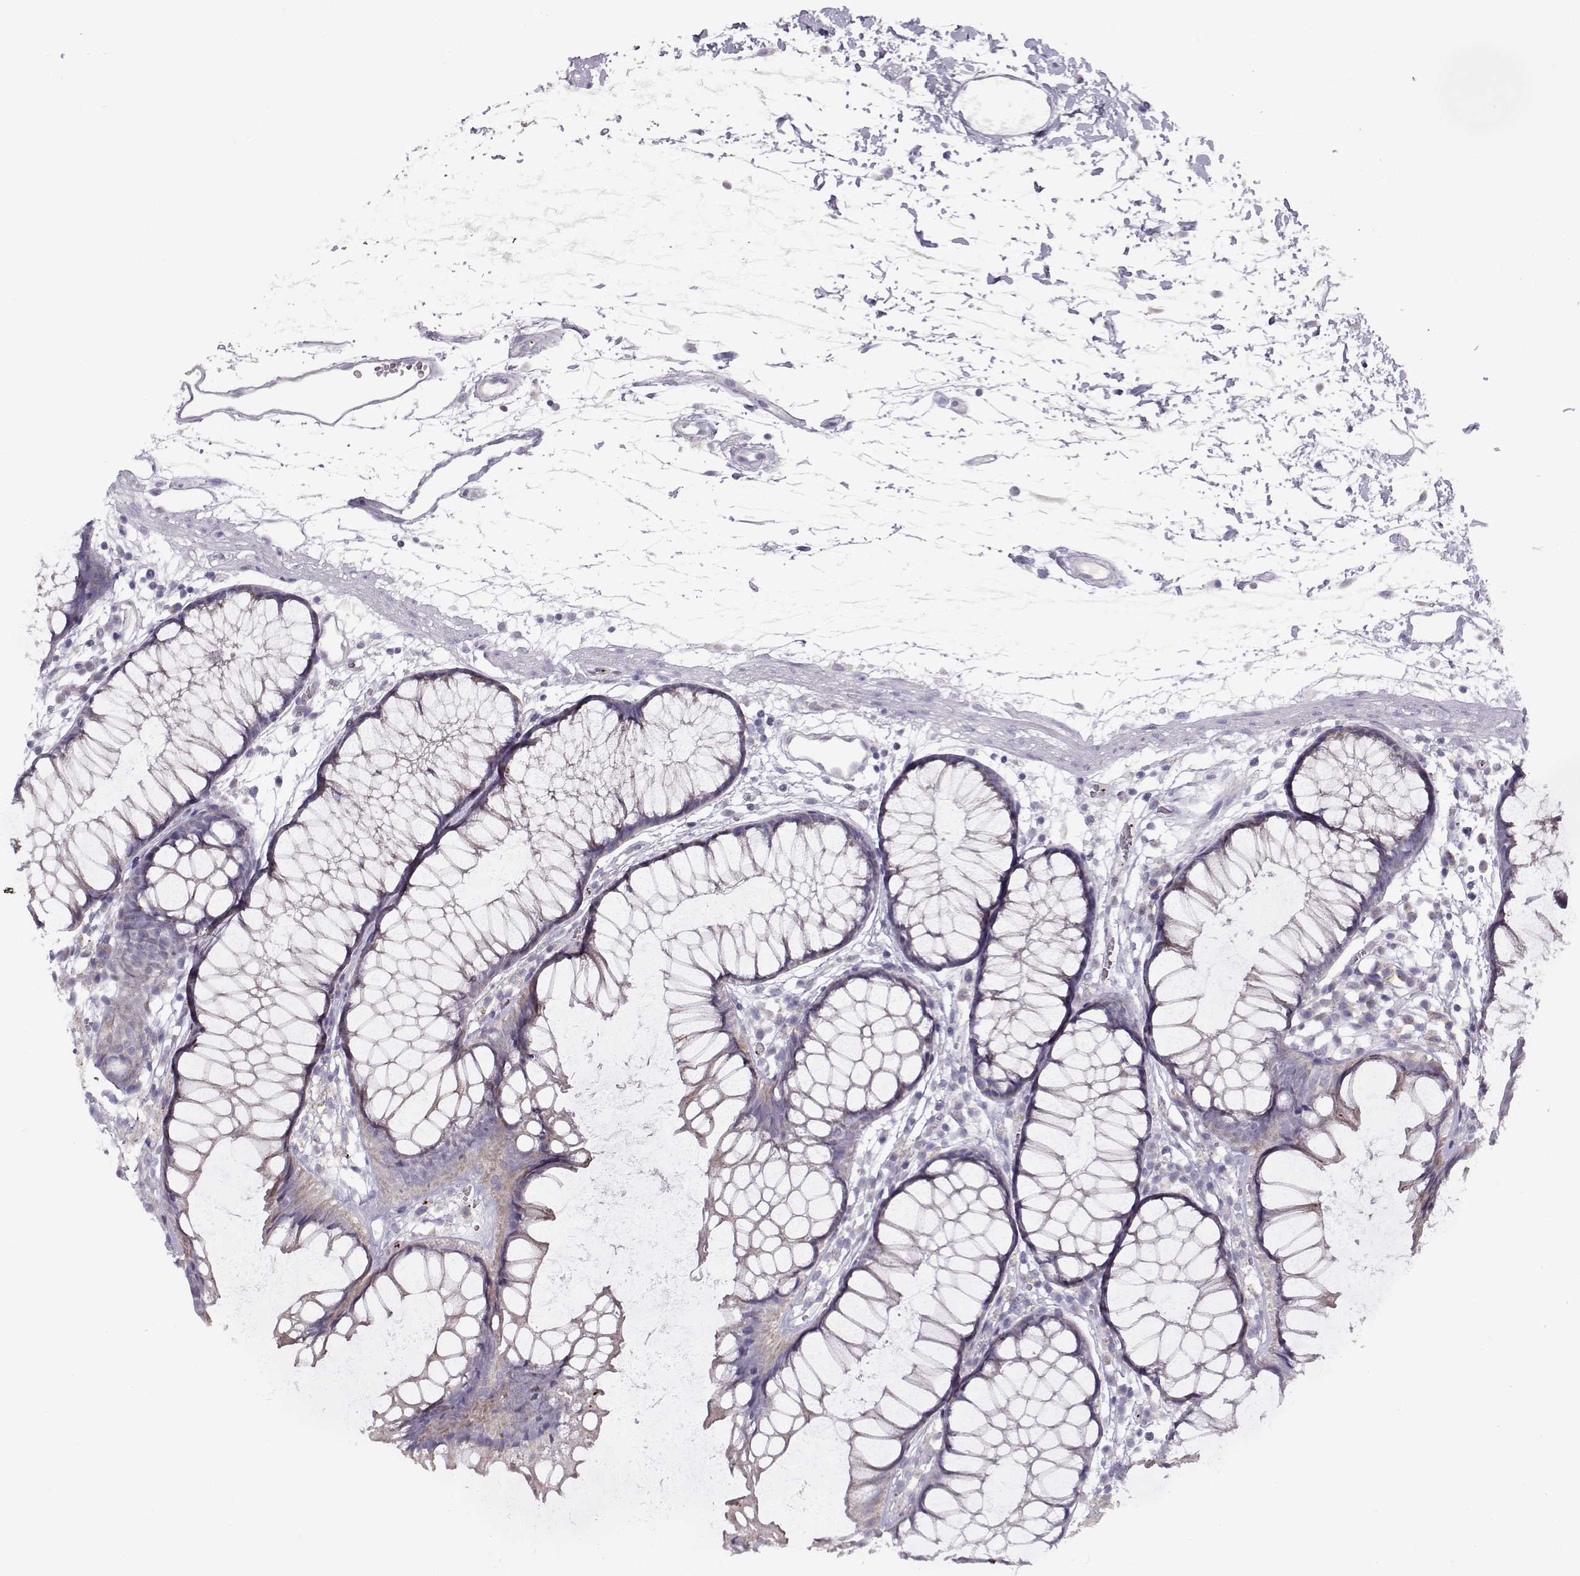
{"staining": {"intensity": "negative", "quantity": "none", "location": "none"}, "tissue": "colon", "cell_type": "Endothelial cells", "image_type": "normal", "snomed": [{"axis": "morphology", "description": "Normal tissue, NOS"}, {"axis": "morphology", "description": "Adenocarcinoma, NOS"}, {"axis": "topography", "description": "Colon"}], "caption": "Immunohistochemistry (IHC) of benign colon demonstrates no staining in endothelial cells. (Immunohistochemistry (IHC), brightfield microscopy, high magnification).", "gene": "KLF17", "patient": {"sex": "male", "age": 65}}